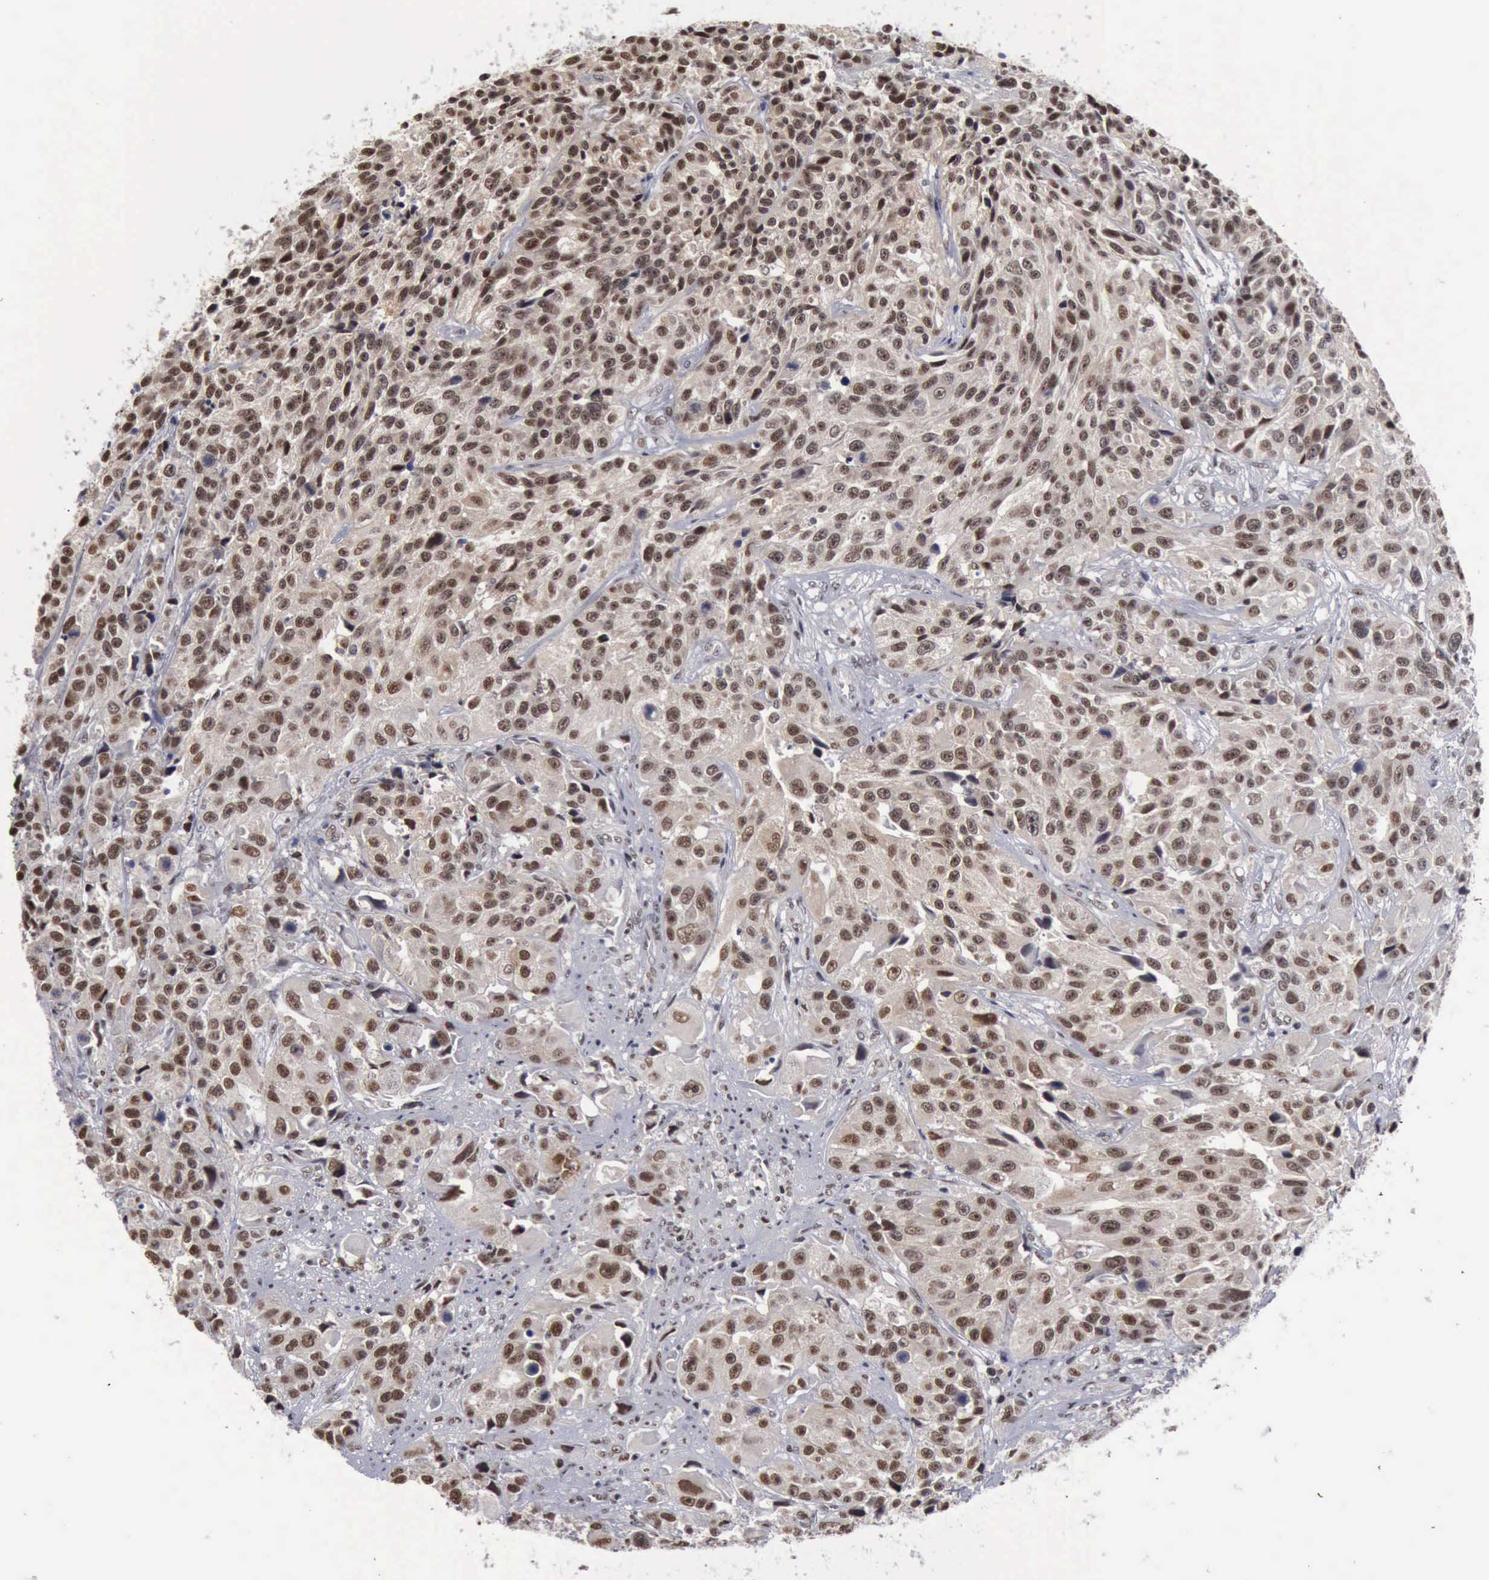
{"staining": {"intensity": "weak", "quantity": ">75%", "location": "nuclear"}, "tissue": "urothelial cancer", "cell_type": "Tumor cells", "image_type": "cancer", "snomed": [{"axis": "morphology", "description": "Urothelial carcinoma, High grade"}, {"axis": "topography", "description": "Urinary bladder"}], "caption": "This is a photomicrograph of immunohistochemistry (IHC) staining of urothelial cancer, which shows weak expression in the nuclear of tumor cells.", "gene": "KIAA0586", "patient": {"sex": "female", "age": 81}}